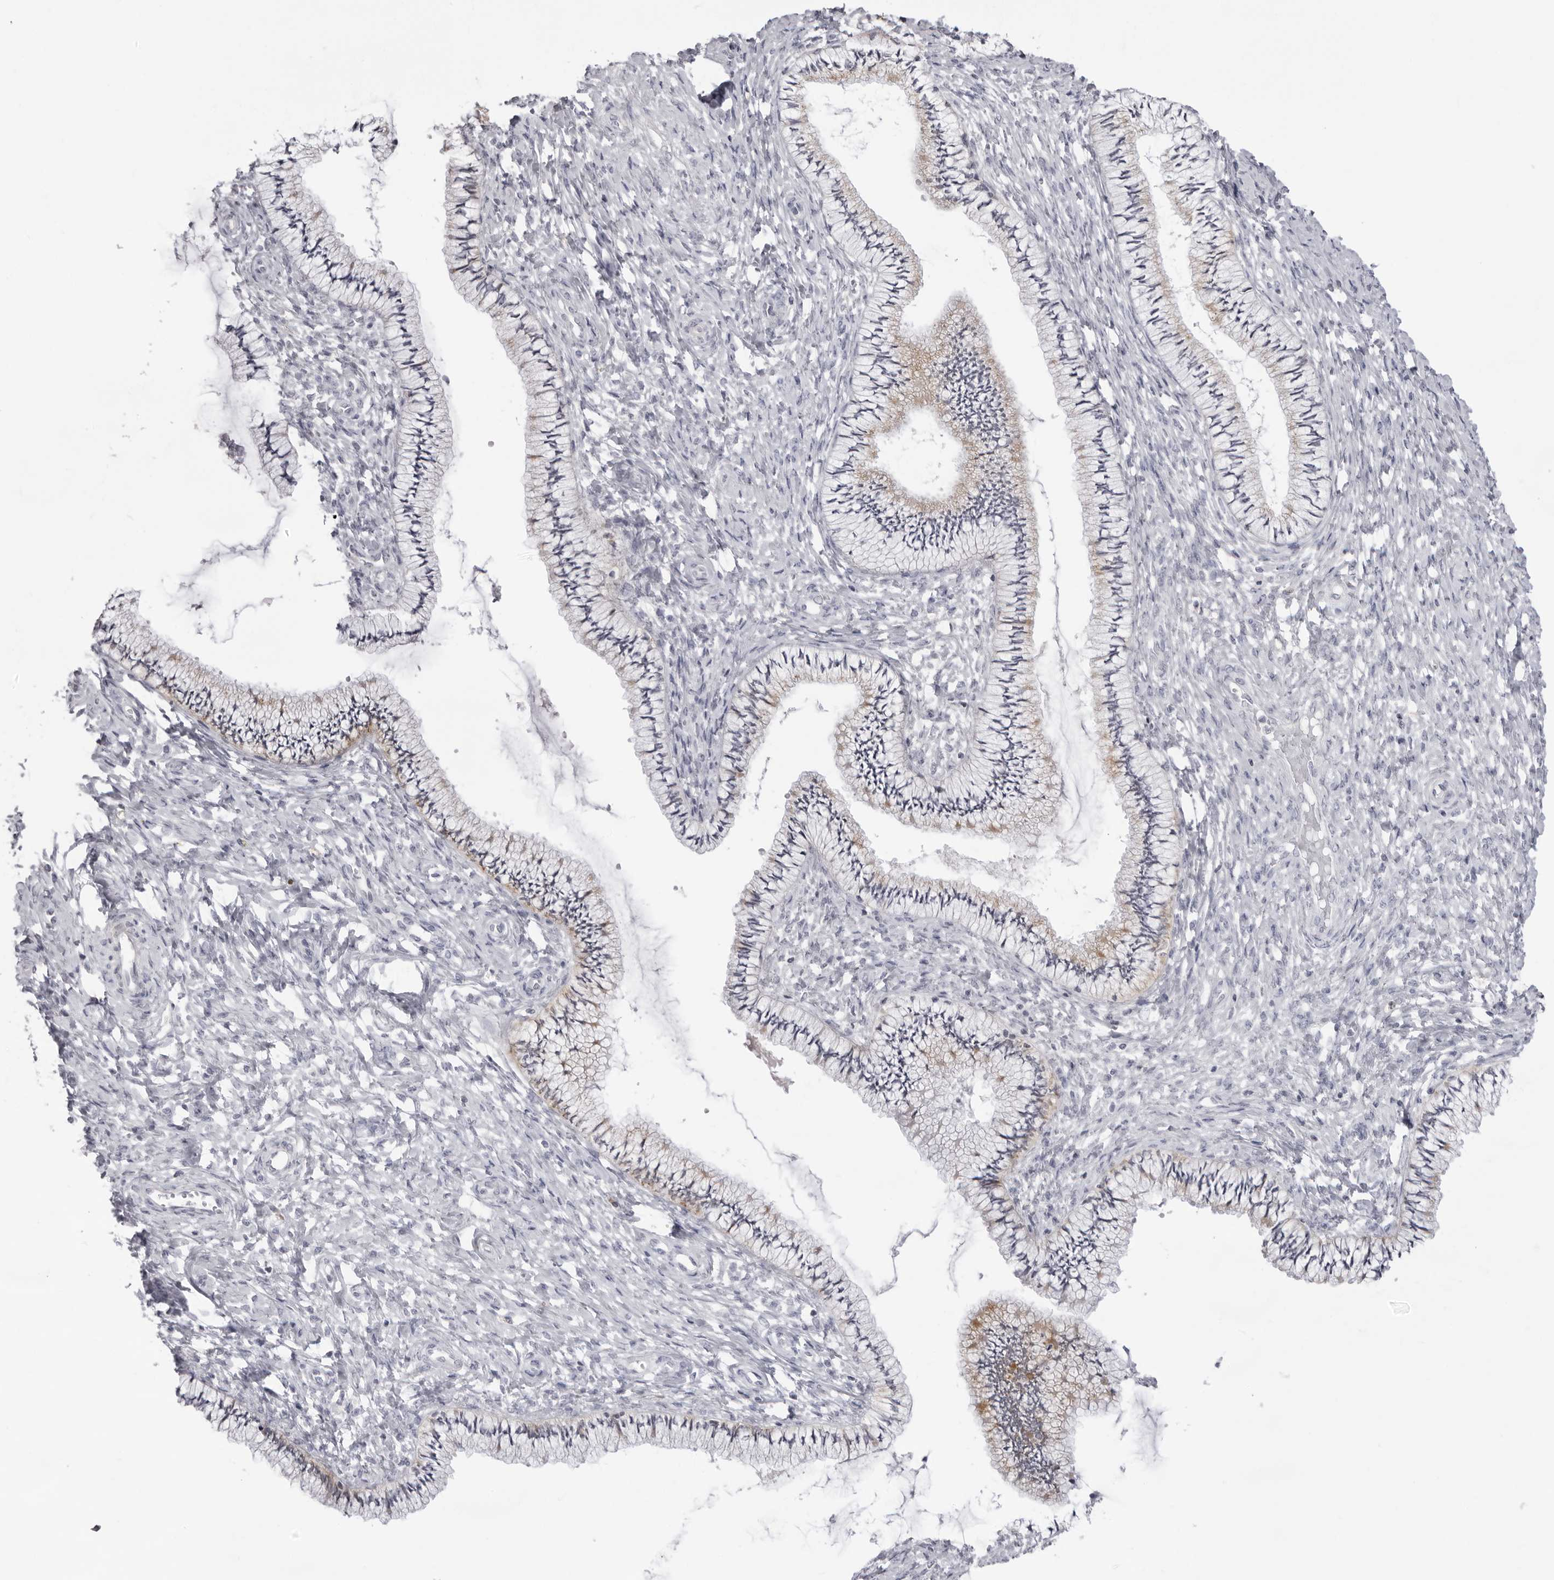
{"staining": {"intensity": "weak", "quantity": "<25%", "location": "cytoplasmic/membranous"}, "tissue": "cervix", "cell_type": "Glandular cells", "image_type": "normal", "snomed": [{"axis": "morphology", "description": "Normal tissue, NOS"}, {"axis": "topography", "description": "Cervix"}], "caption": "This histopathology image is of benign cervix stained with IHC to label a protein in brown with the nuclei are counter-stained blue. There is no expression in glandular cells.", "gene": "ACP6", "patient": {"sex": "female", "age": 36}}